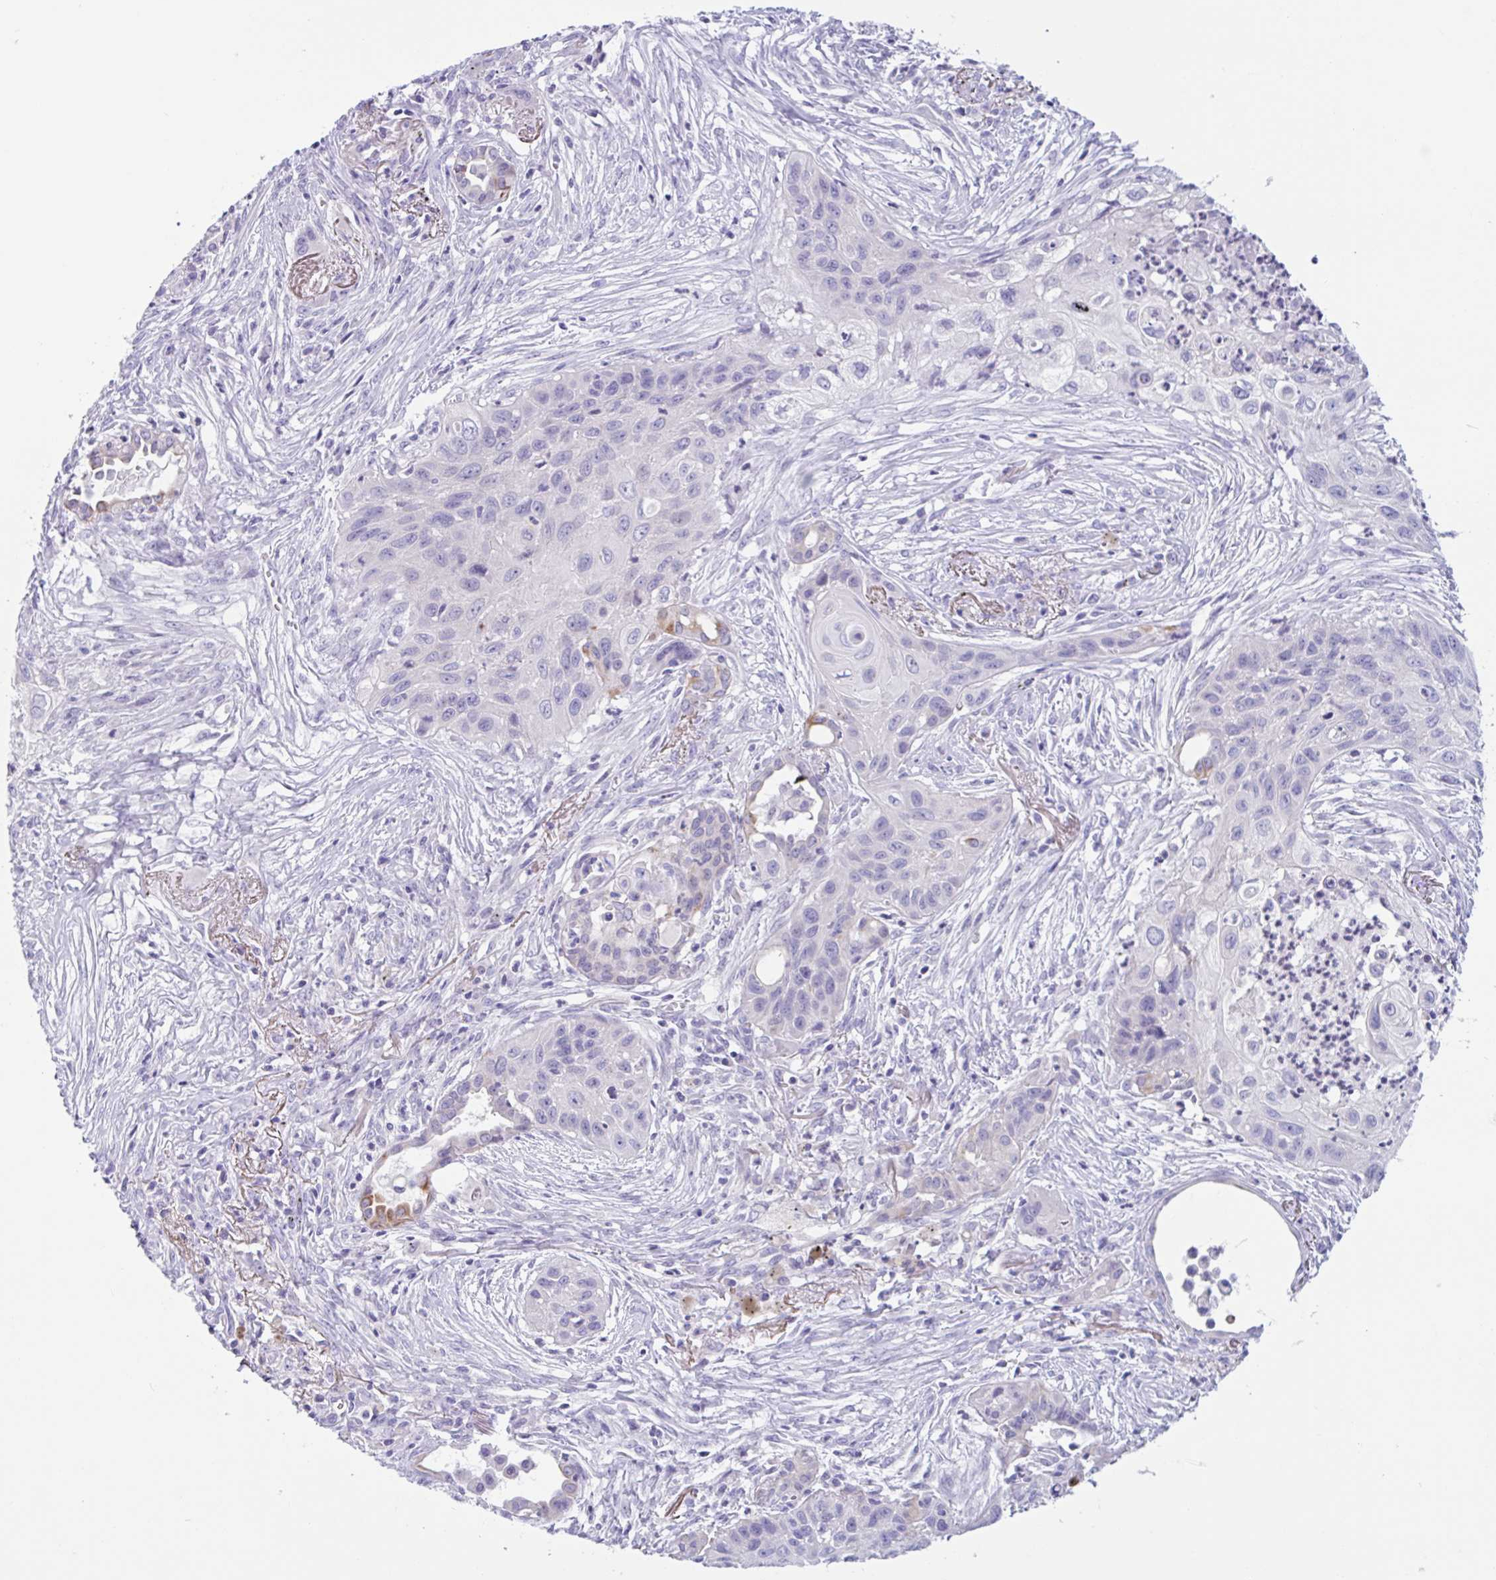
{"staining": {"intensity": "negative", "quantity": "none", "location": "none"}, "tissue": "lung cancer", "cell_type": "Tumor cells", "image_type": "cancer", "snomed": [{"axis": "morphology", "description": "Squamous cell carcinoma, NOS"}, {"axis": "topography", "description": "Lung"}], "caption": "High magnification brightfield microscopy of lung squamous cell carcinoma stained with DAB (3,3'-diaminobenzidine) (brown) and counterstained with hematoxylin (blue): tumor cells show no significant positivity.", "gene": "OR6N2", "patient": {"sex": "male", "age": 71}}